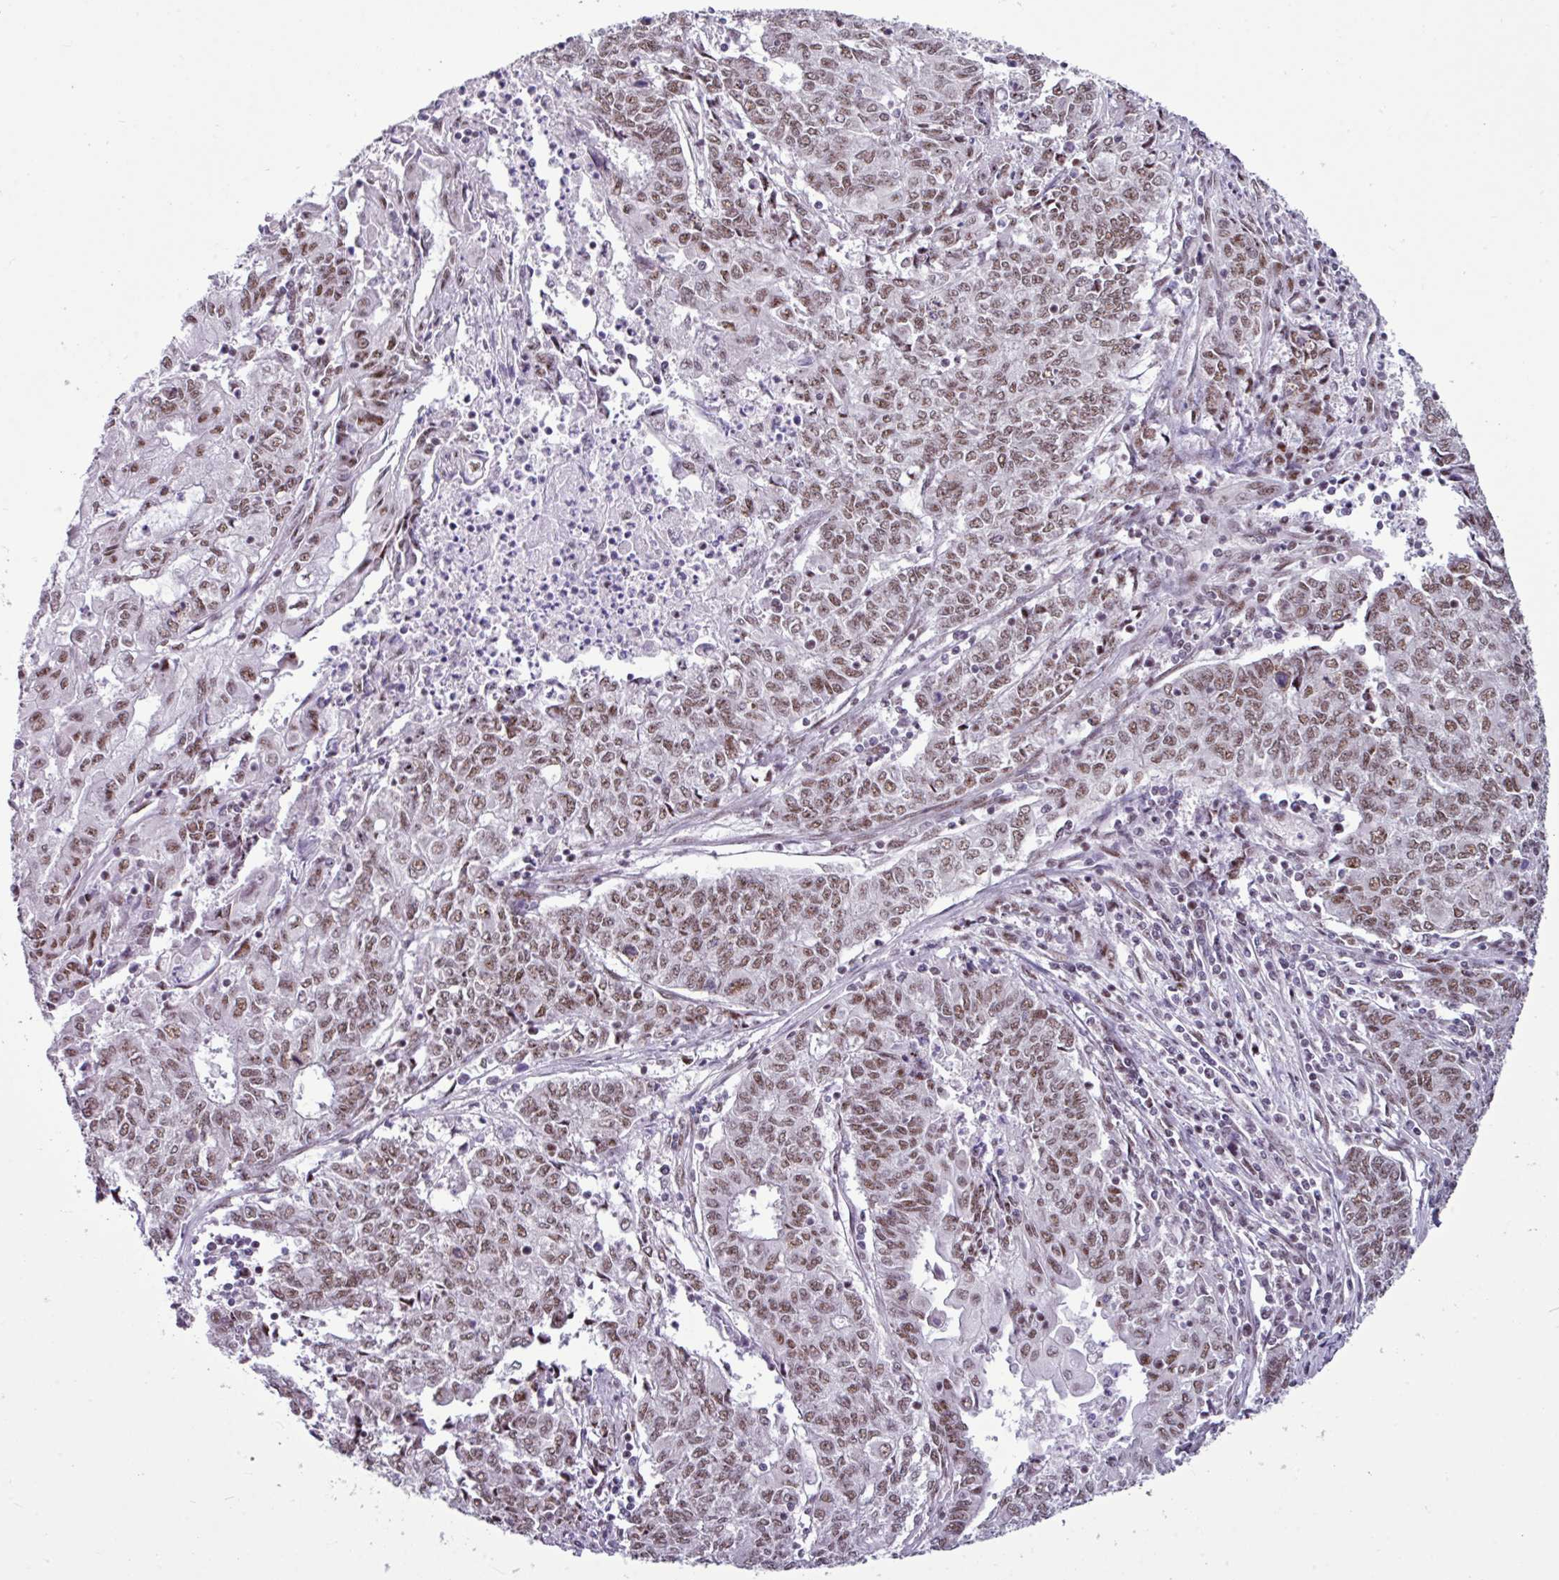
{"staining": {"intensity": "moderate", "quantity": ">75%", "location": "nuclear"}, "tissue": "endometrial cancer", "cell_type": "Tumor cells", "image_type": "cancer", "snomed": [{"axis": "morphology", "description": "Adenocarcinoma, NOS"}, {"axis": "topography", "description": "Endometrium"}], "caption": "Endometrial cancer (adenocarcinoma) was stained to show a protein in brown. There is medium levels of moderate nuclear expression in approximately >75% of tumor cells.", "gene": "UTP18", "patient": {"sex": "female", "age": 54}}